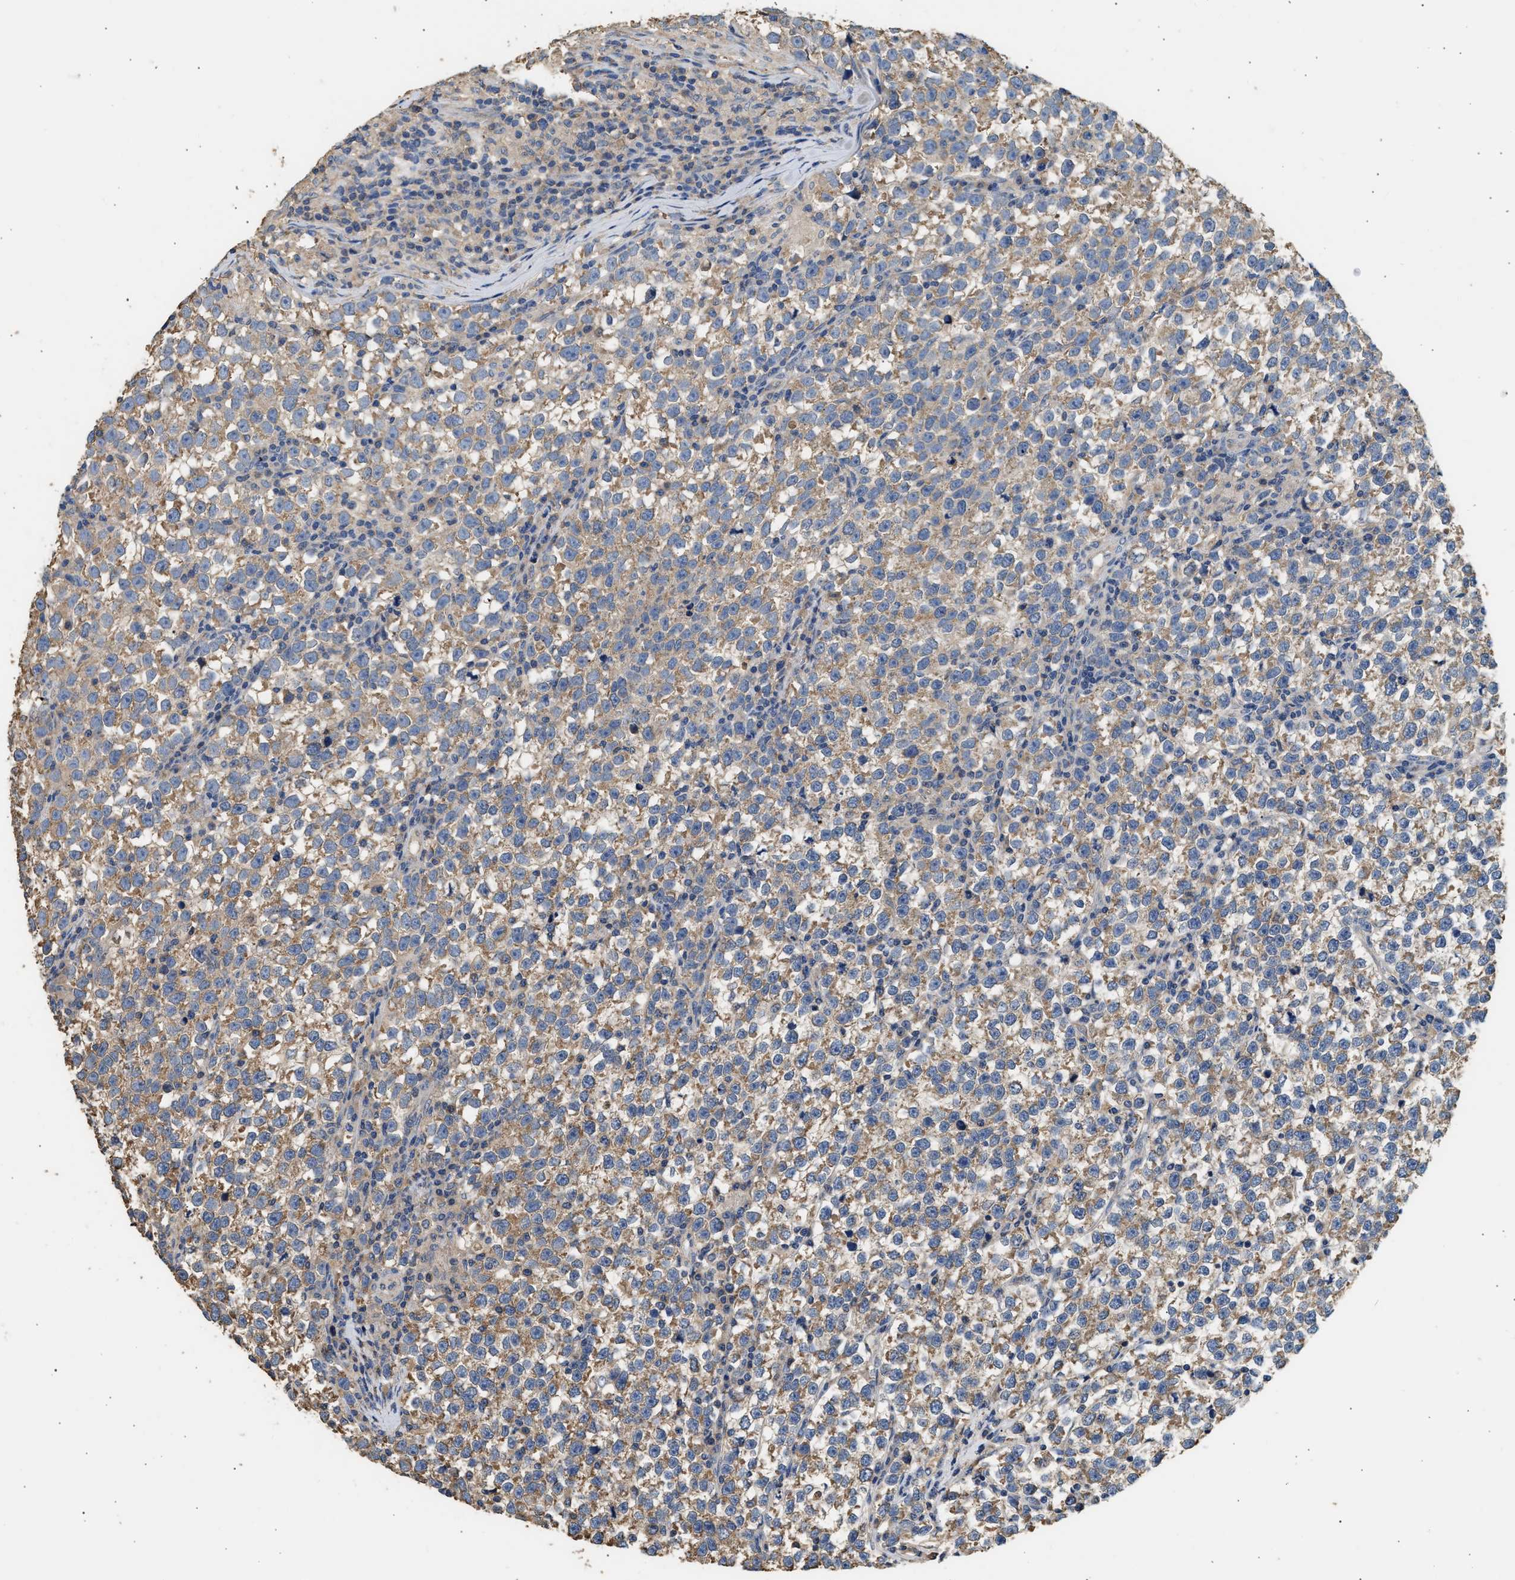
{"staining": {"intensity": "moderate", "quantity": ">75%", "location": "cytoplasmic/membranous"}, "tissue": "testis cancer", "cell_type": "Tumor cells", "image_type": "cancer", "snomed": [{"axis": "morphology", "description": "Normal tissue, NOS"}, {"axis": "morphology", "description": "Seminoma, NOS"}, {"axis": "topography", "description": "Testis"}], "caption": "Protein staining reveals moderate cytoplasmic/membranous expression in about >75% of tumor cells in testis cancer (seminoma).", "gene": "WDR31", "patient": {"sex": "male", "age": 43}}